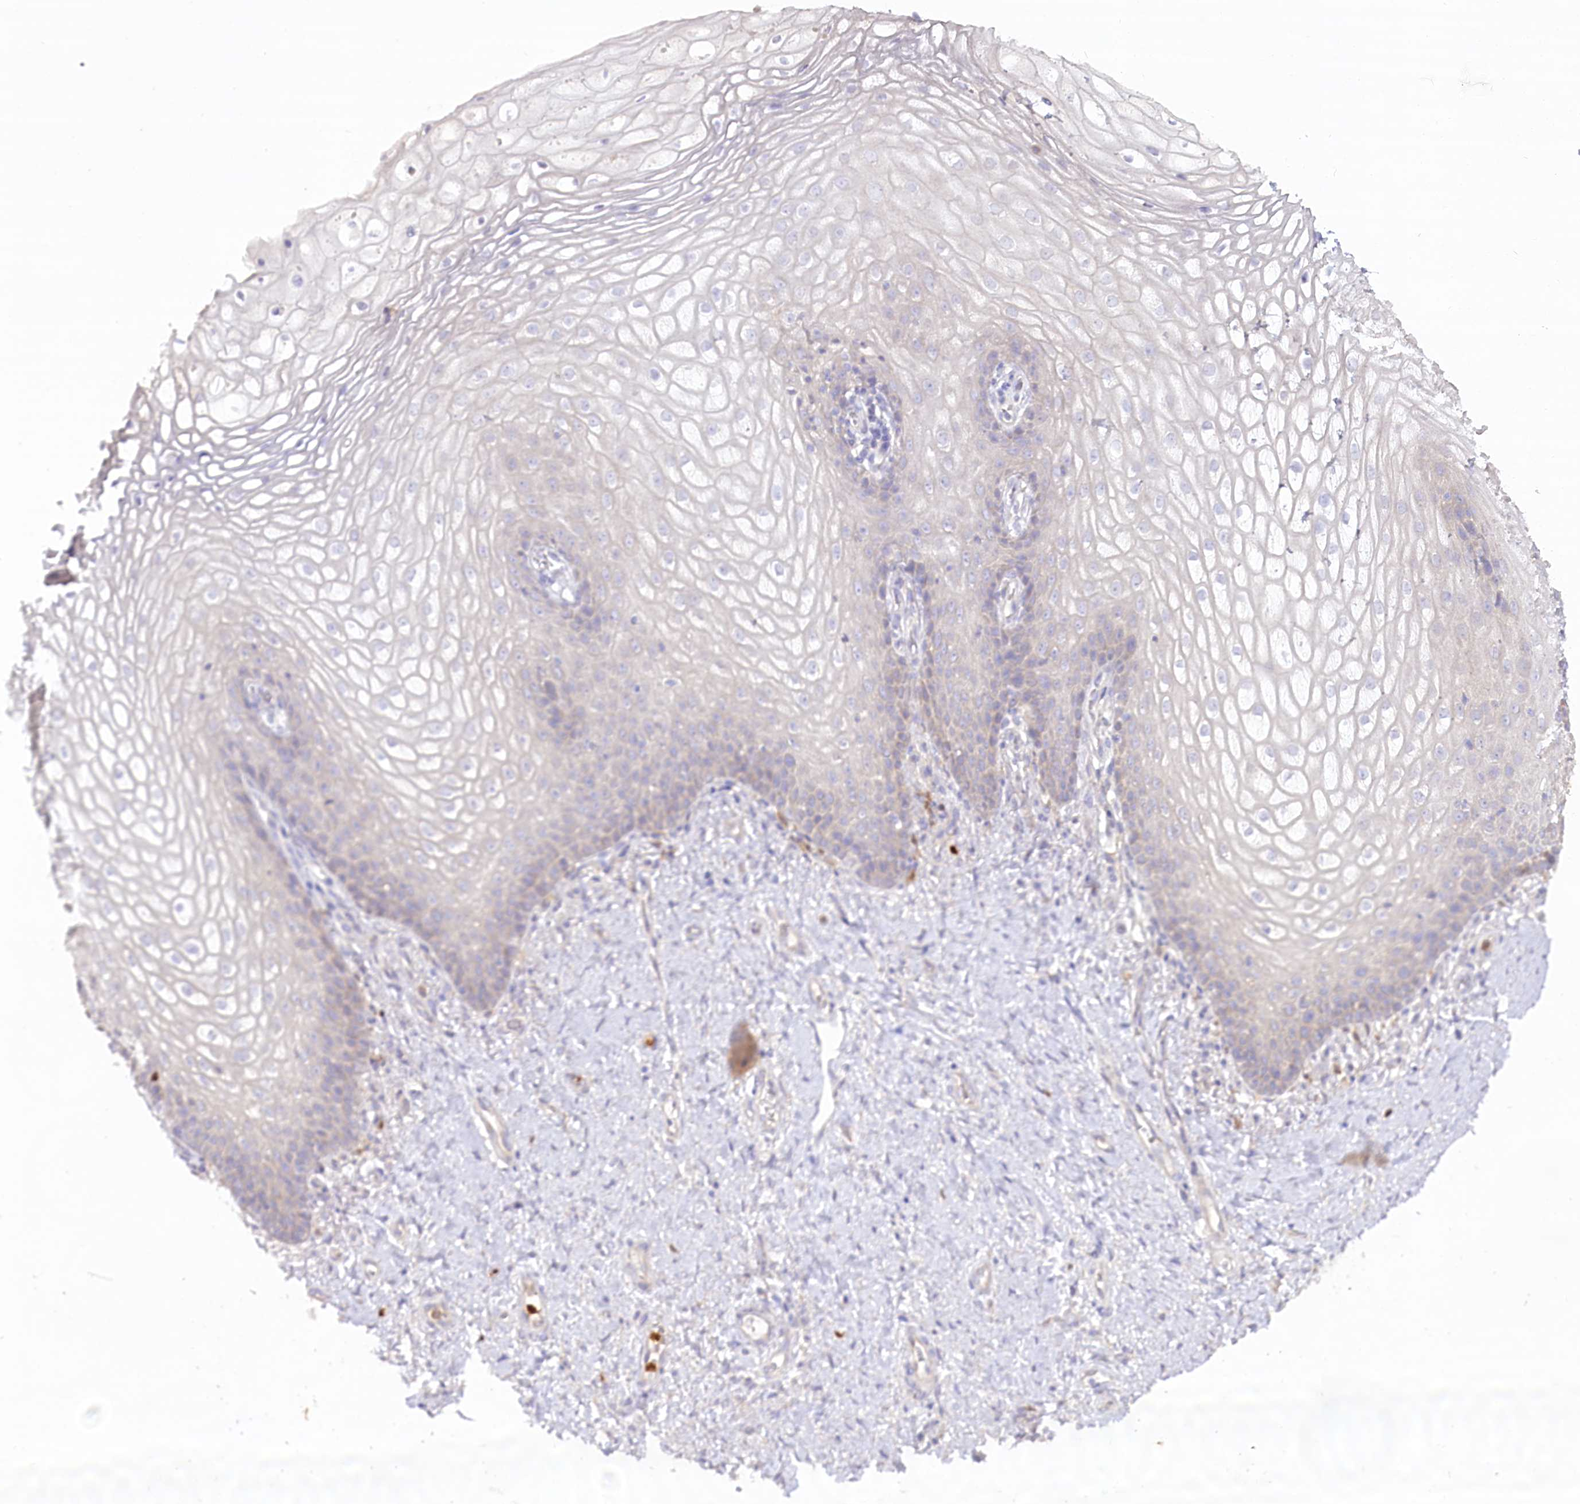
{"staining": {"intensity": "negative", "quantity": "none", "location": "none"}, "tissue": "vagina", "cell_type": "Squamous epithelial cells", "image_type": "normal", "snomed": [{"axis": "morphology", "description": "Normal tissue, NOS"}, {"axis": "topography", "description": "Vagina"}], "caption": "Immunohistochemical staining of normal vagina reveals no significant positivity in squamous epithelial cells.", "gene": "DPYD", "patient": {"sex": "female", "age": 60}}